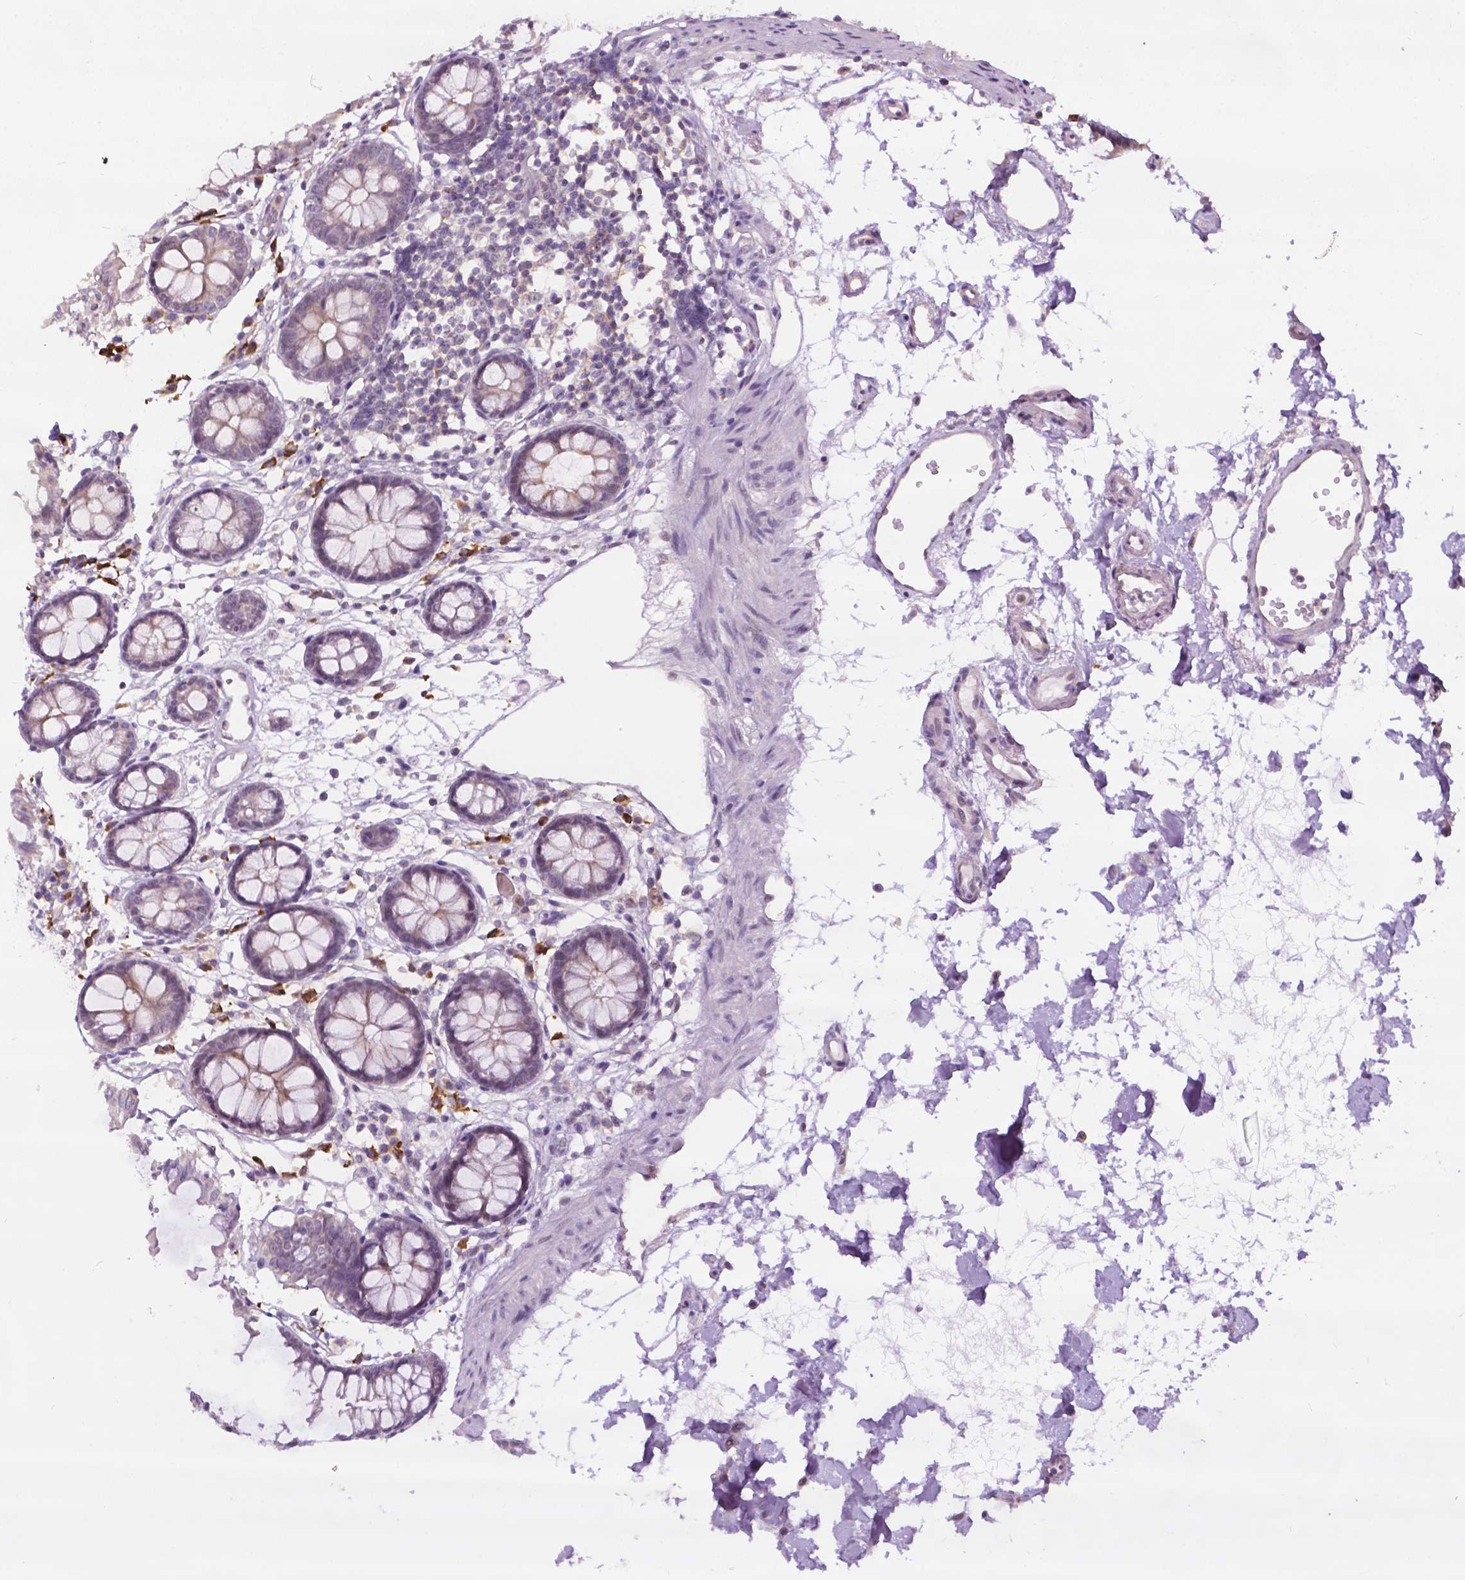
{"staining": {"intensity": "negative", "quantity": "none", "location": "none"}, "tissue": "colon", "cell_type": "Endothelial cells", "image_type": "normal", "snomed": [{"axis": "morphology", "description": "Normal tissue, NOS"}, {"axis": "topography", "description": "Colon"}], "caption": "IHC micrograph of unremarkable human colon stained for a protein (brown), which reveals no staining in endothelial cells.", "gene": "DENND4A", "patient": {"sex": "female", "age": 84}}